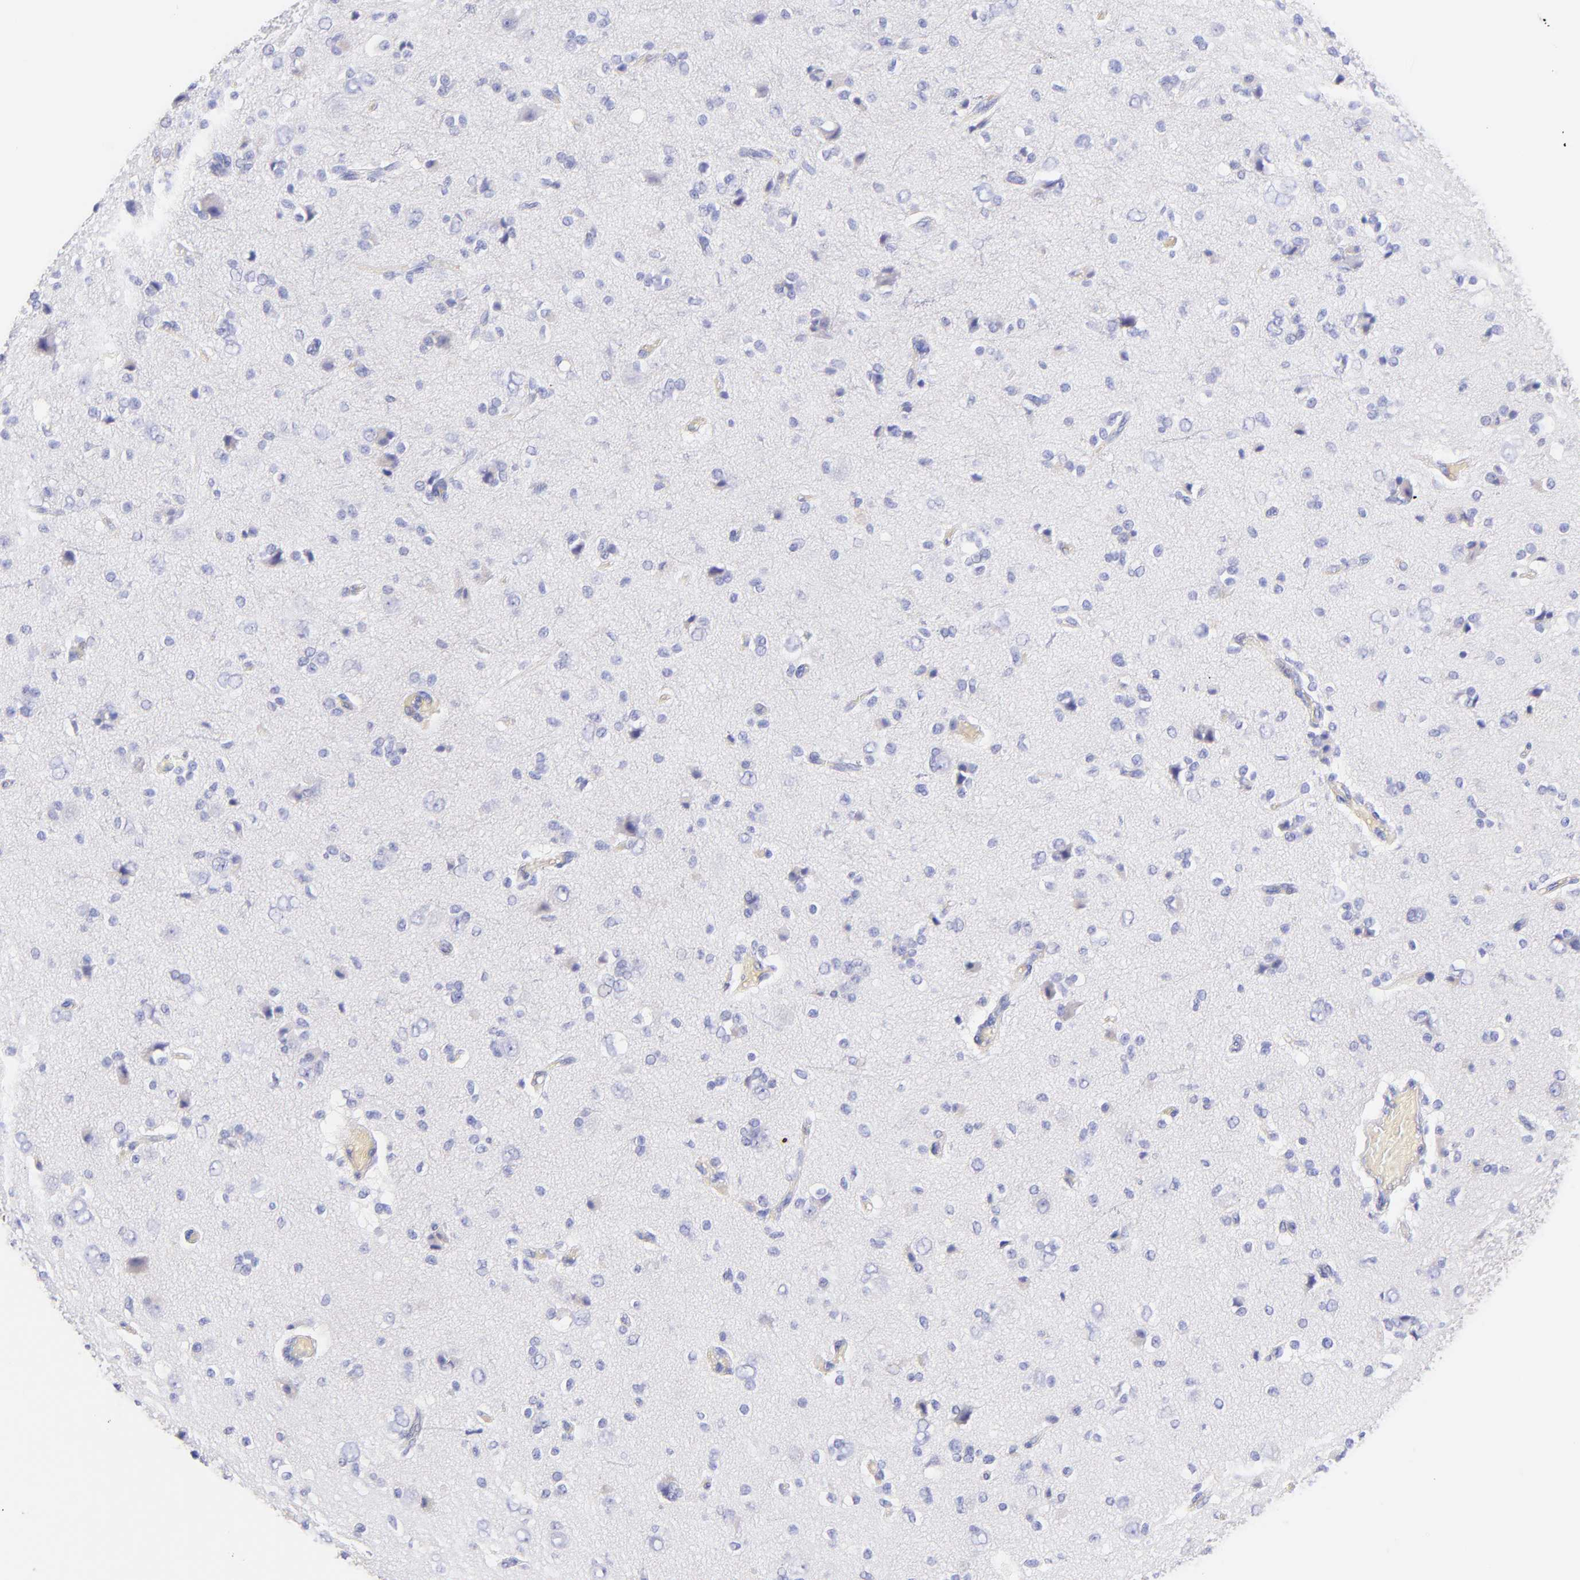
{"staining": {"intensity": "negative", "quantity": "none", "location": "none"}, "tissue": "glioma", "cell_type": "Tumor cells", "image_type": "cancer", "snomed": [{"axis": "morphology", "description": "Glioma, malignant, High grade"}, {"axis": "topography", "description": "Brain"}], "caption": "High power microscopy histopathology image of an immunohistochemistry (IHC) image of malignant glioma (high-grade), revealing no significant positivity in tumor cells.", "gene": "FRMPD3", "patient": {"sex": "male", "age": 47}}